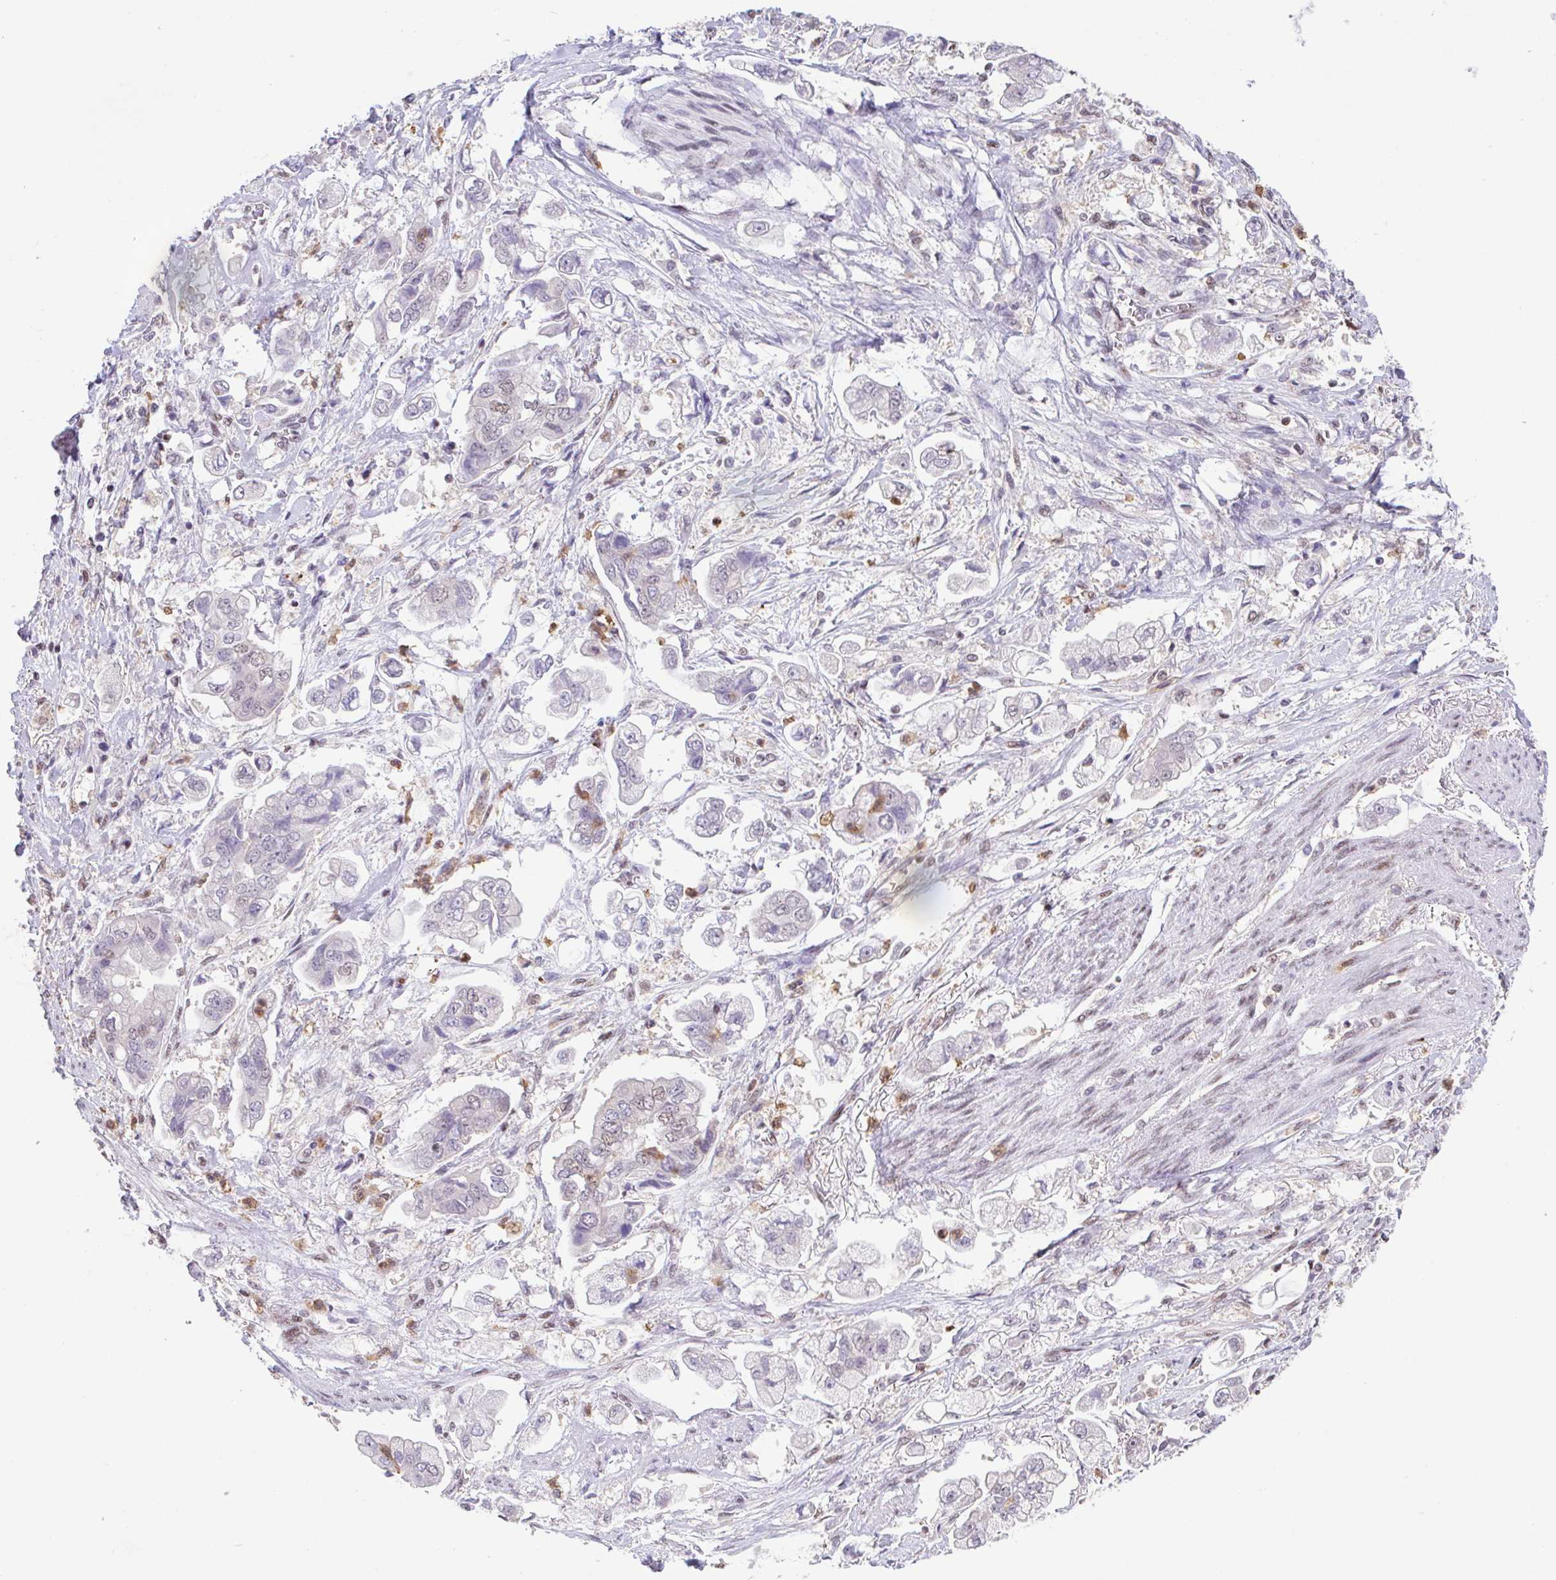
{"staining": {"intensity": "weak", "quantity": "<25%", "location": "nuclear"}, "tissue": "stomach cancer", "cell_type": "Tumor cells", "image_type": "cancer", "snomed": [{"axis": "morphology", "description": "Adenocarcinoma, NOS"}, {"axis": "topography", "description": "Stomach"}], "caption": "Tumor cells are negative for brown protein staining in stomach cancer (adenocarcinoma).", "gene": "OR6K3", "patient": {"sex": "male", "age": 62}}